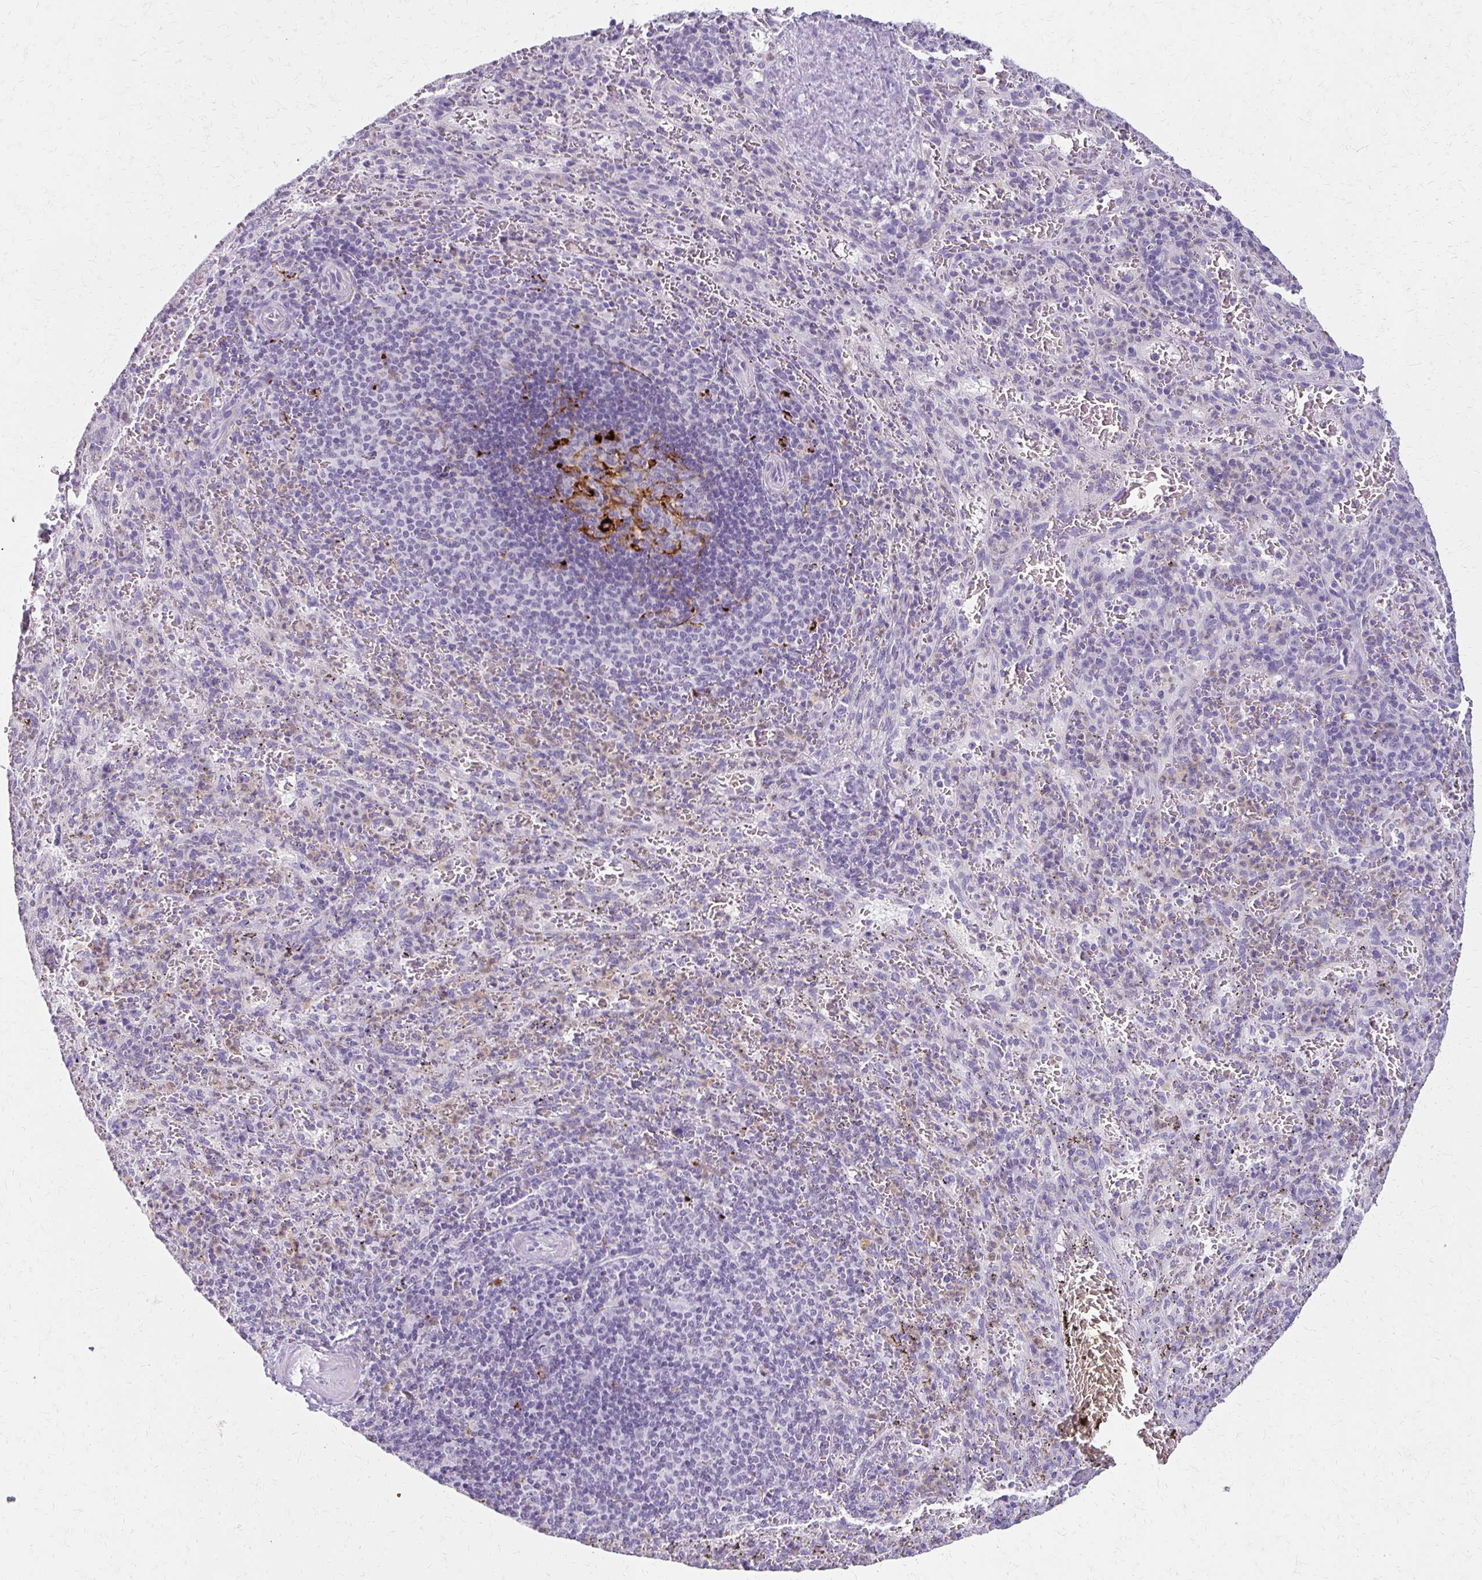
{"staining": {"intensity": "negative", "quantity": "none", "location": "none"}, "tissue": "spleen", "cell_type": "Cells in red pulp", "image_type": "normal", "snomed": [{"axis": "morphology", "description": "Normal tissue, NOS"}, {"axis": "topography", "description": "Spleen"}], "caption": "The histopathology image shows no significant staining in cells in red pulp of spleen. (DAB immunohistochemistry visualized using brightfield microscopy, high magnification).", "gene": "BBS12", "patient": {"sex": "male", "age": 57}}